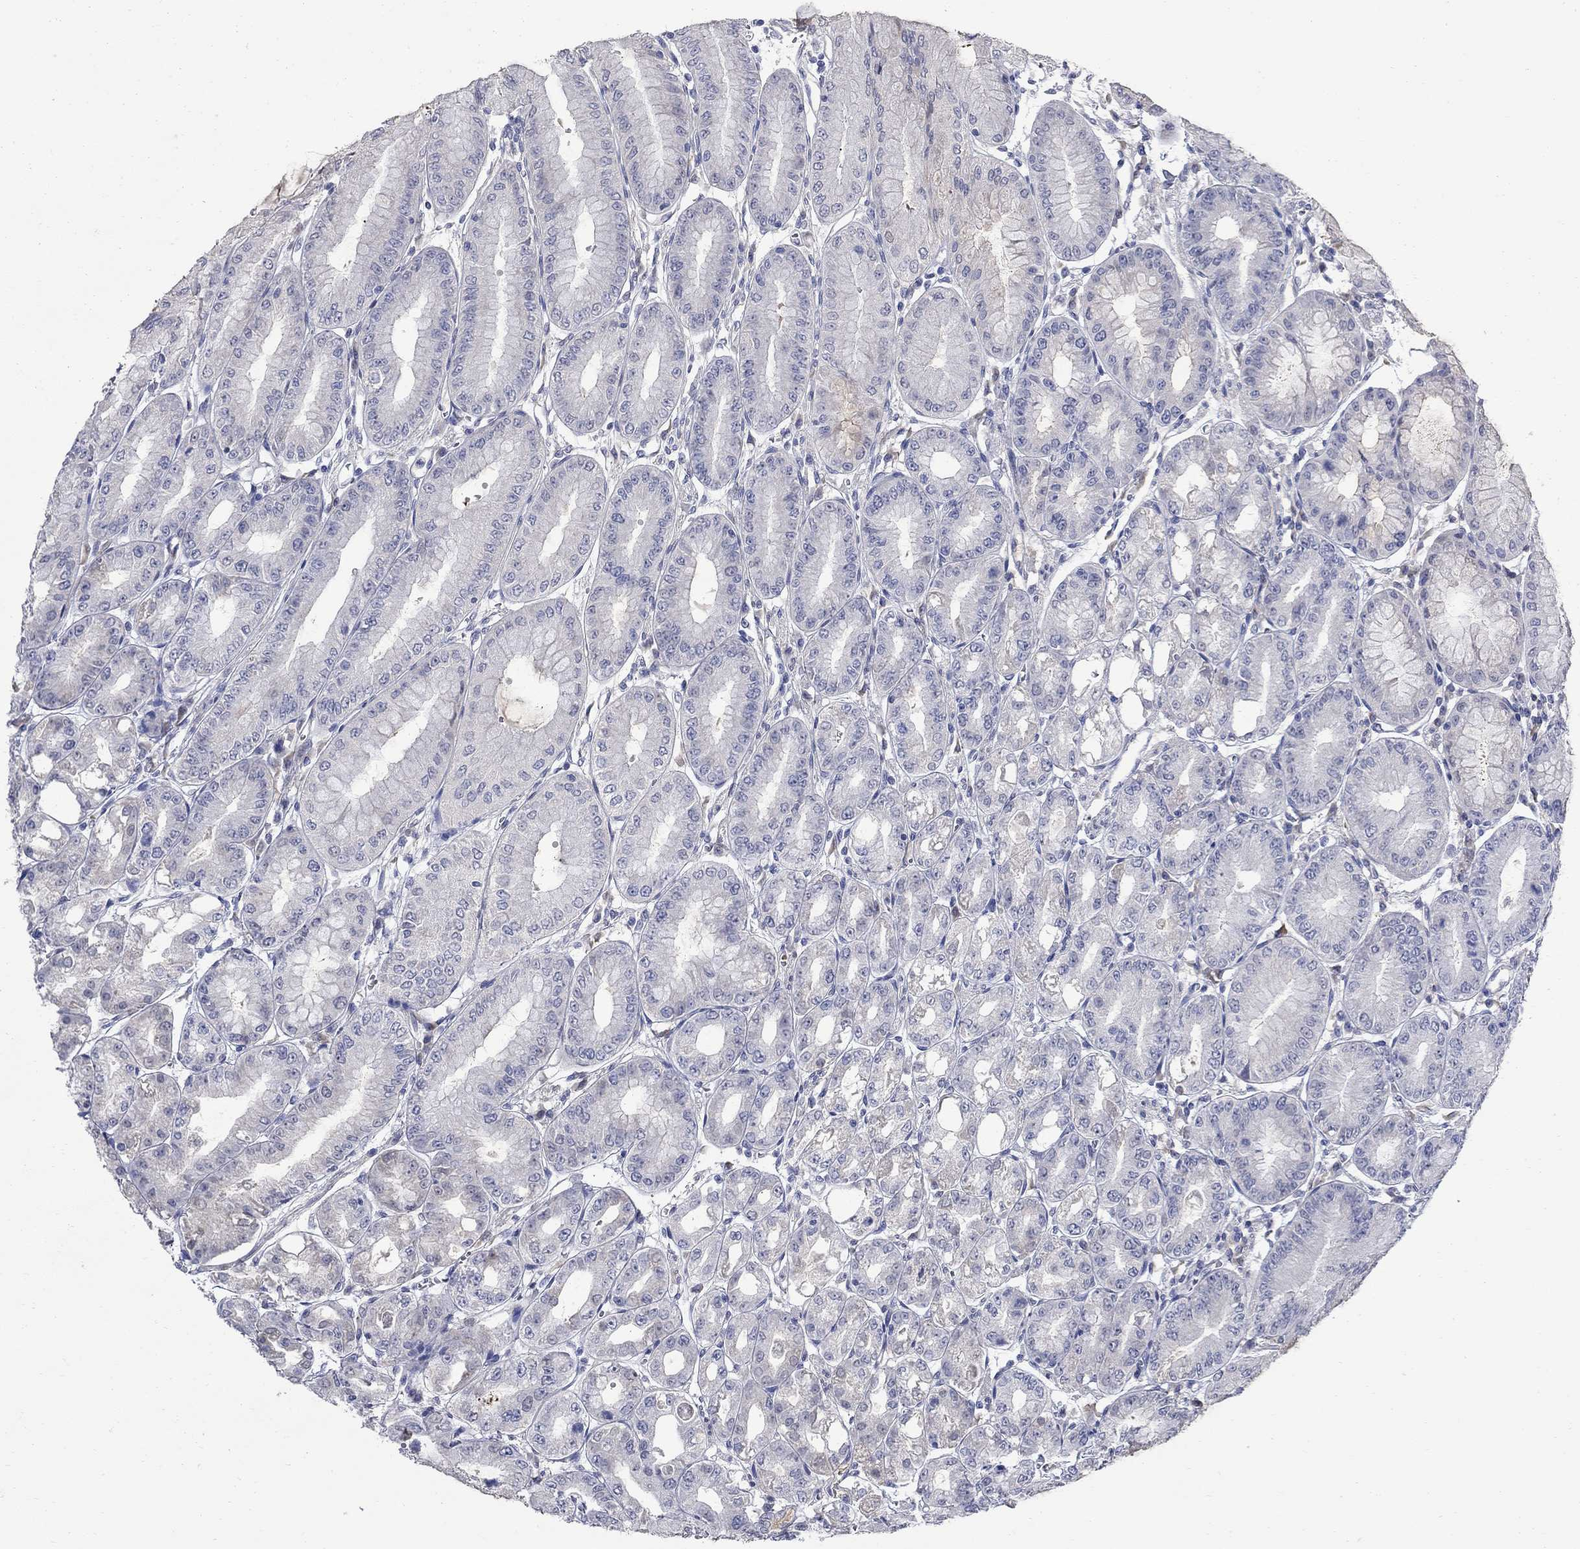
{"staining": {"intensity": "negative", "quantity": "none", "location": "none"}, "tissue": "stomach", "cell_type": "Glandular cells", "image_type": "normal", "snomed": [{"axis": "morphology", "description": "Normal tissue, NOS"}, {"axis": "topography", "description": "Stomach, lower"}], "caption": "Glandular cells show no significant expression in unremarkable stomach. Nuclei are stained in blue.", "gene": "DLK1", "patient": {"sex": "male", "age": 71}}